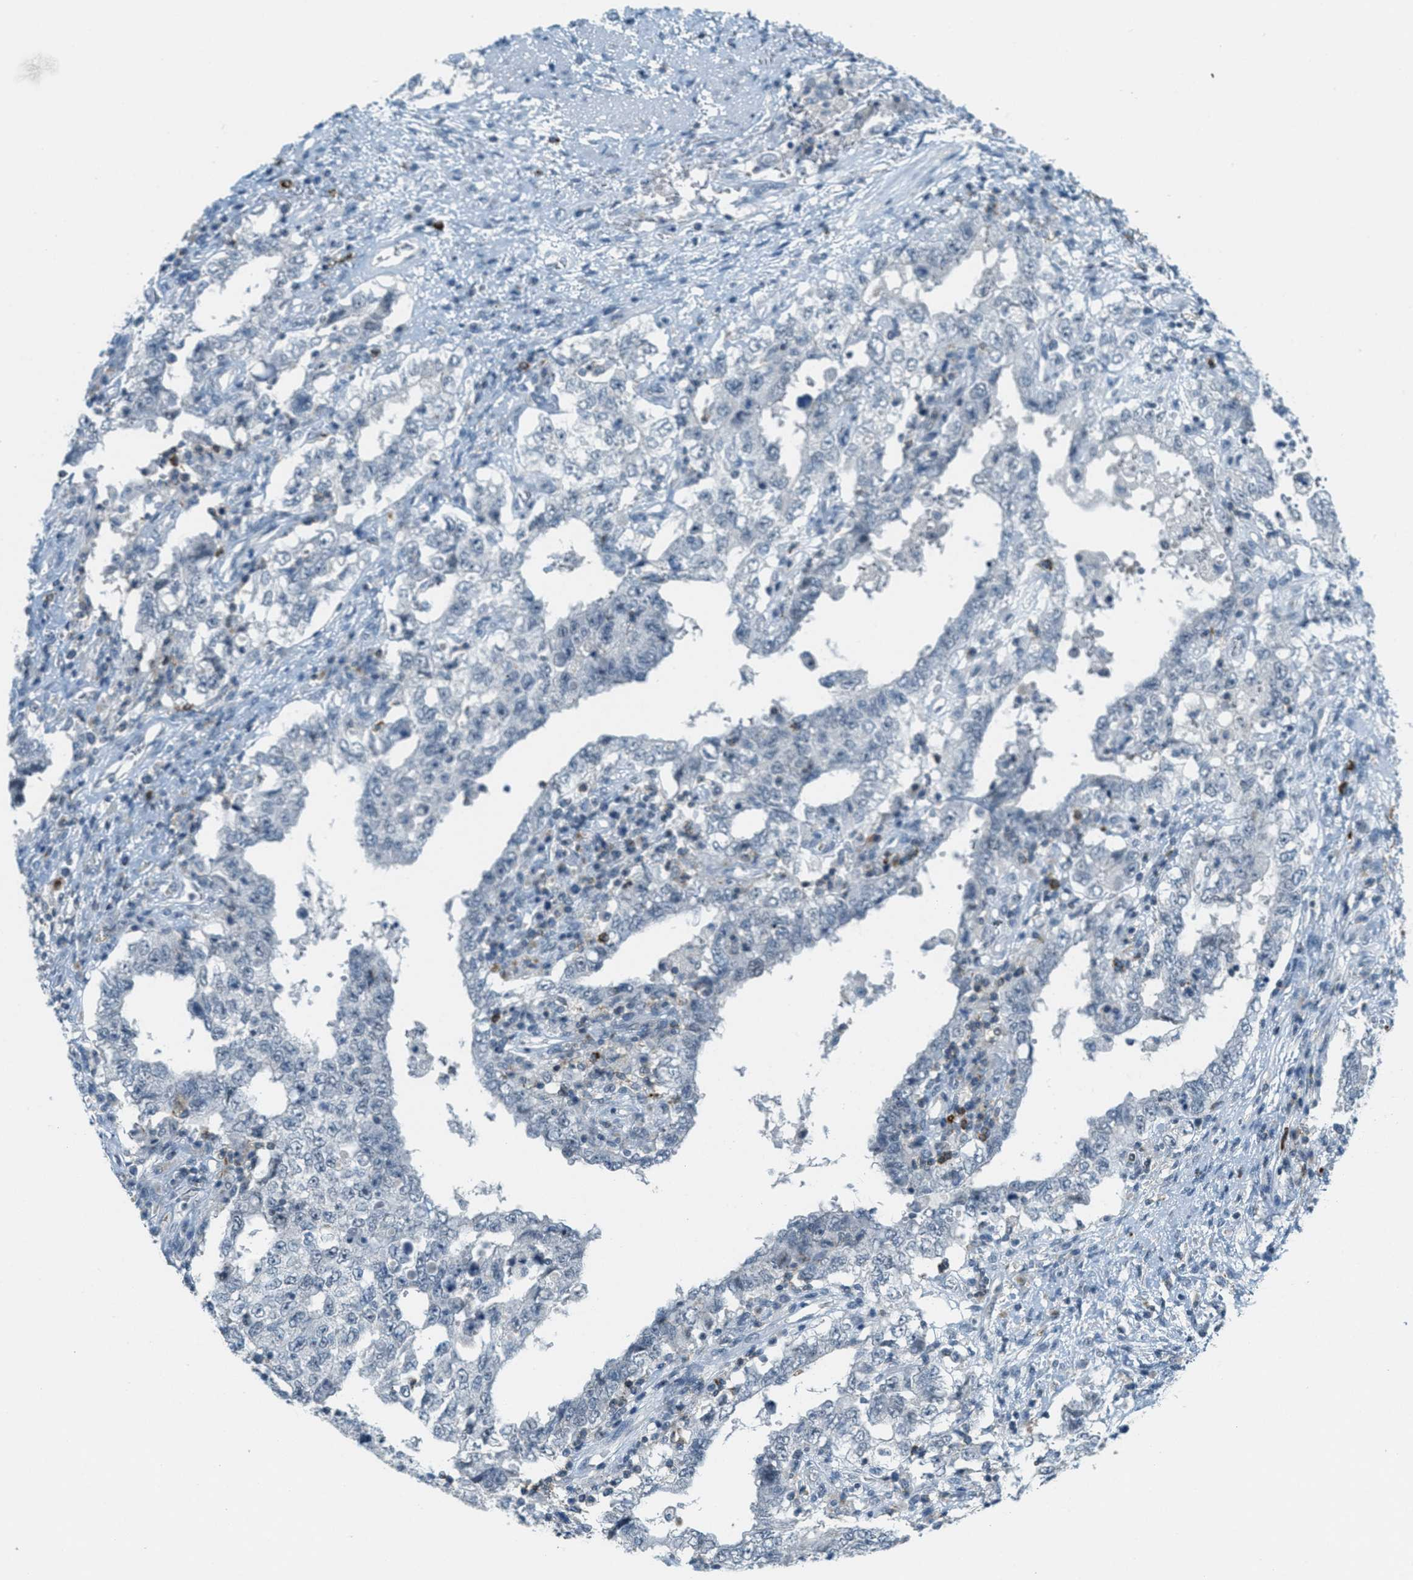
{"staining": {"intensity": "negative", "quantity": "none", "location": "none"}, "tissue": "testis cancer", "cell_type": "Tumor cells", "image_type": "cancer", "snomed": [{"axis": "morphology", "description": "Carcinoma, Embryonal, NOS"}, {"axis": "topography", "description": "Testis"}], "caption": "Immunohistochemistry photomicrograph of human testis cancer stained for a protein (brown), which reveals no staining in tumor cells.", "gene": "FYN", "patient": {"sex": "male", "age": 26}}